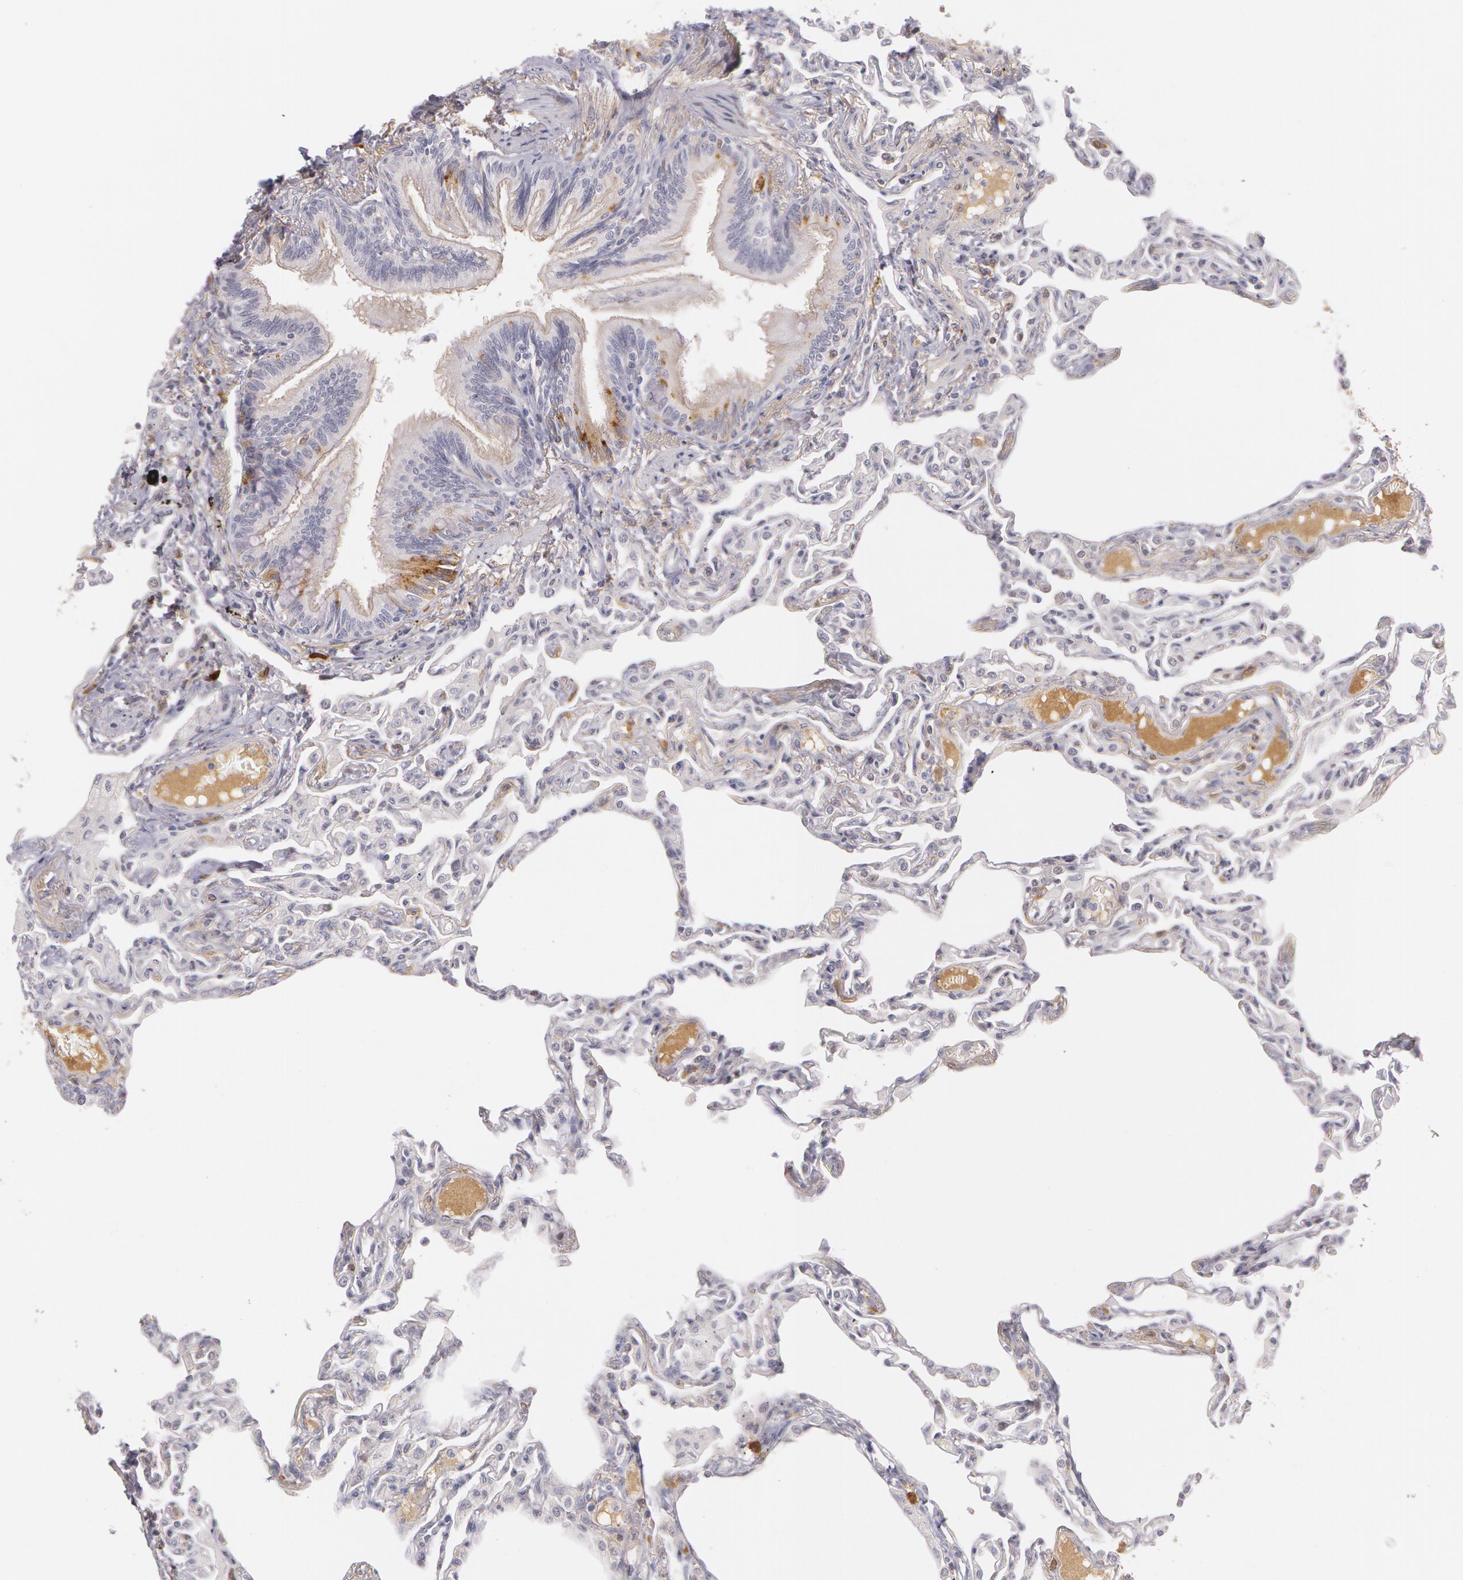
{"staining": {"intensity": "negative", "quantity": "none", "location": "none"}, "tissue": "lung", "cell_type": "Alveolar cells", "image_type": "normal", "snomed": [{"axis": "morphology", "description": "Normal tissue, NOS"}, {"axis": "topography", "description": "Lung"}], "caption": "A histopathology image of lung stained for a protein displays no brown staining in alveolar cells. (DAB (3,3'-diaminobenzidine) IHC visualized using brightfield microscopy, high magnification).", "gene": "LBP", "patient": {"sex": "female", "age": 49}}